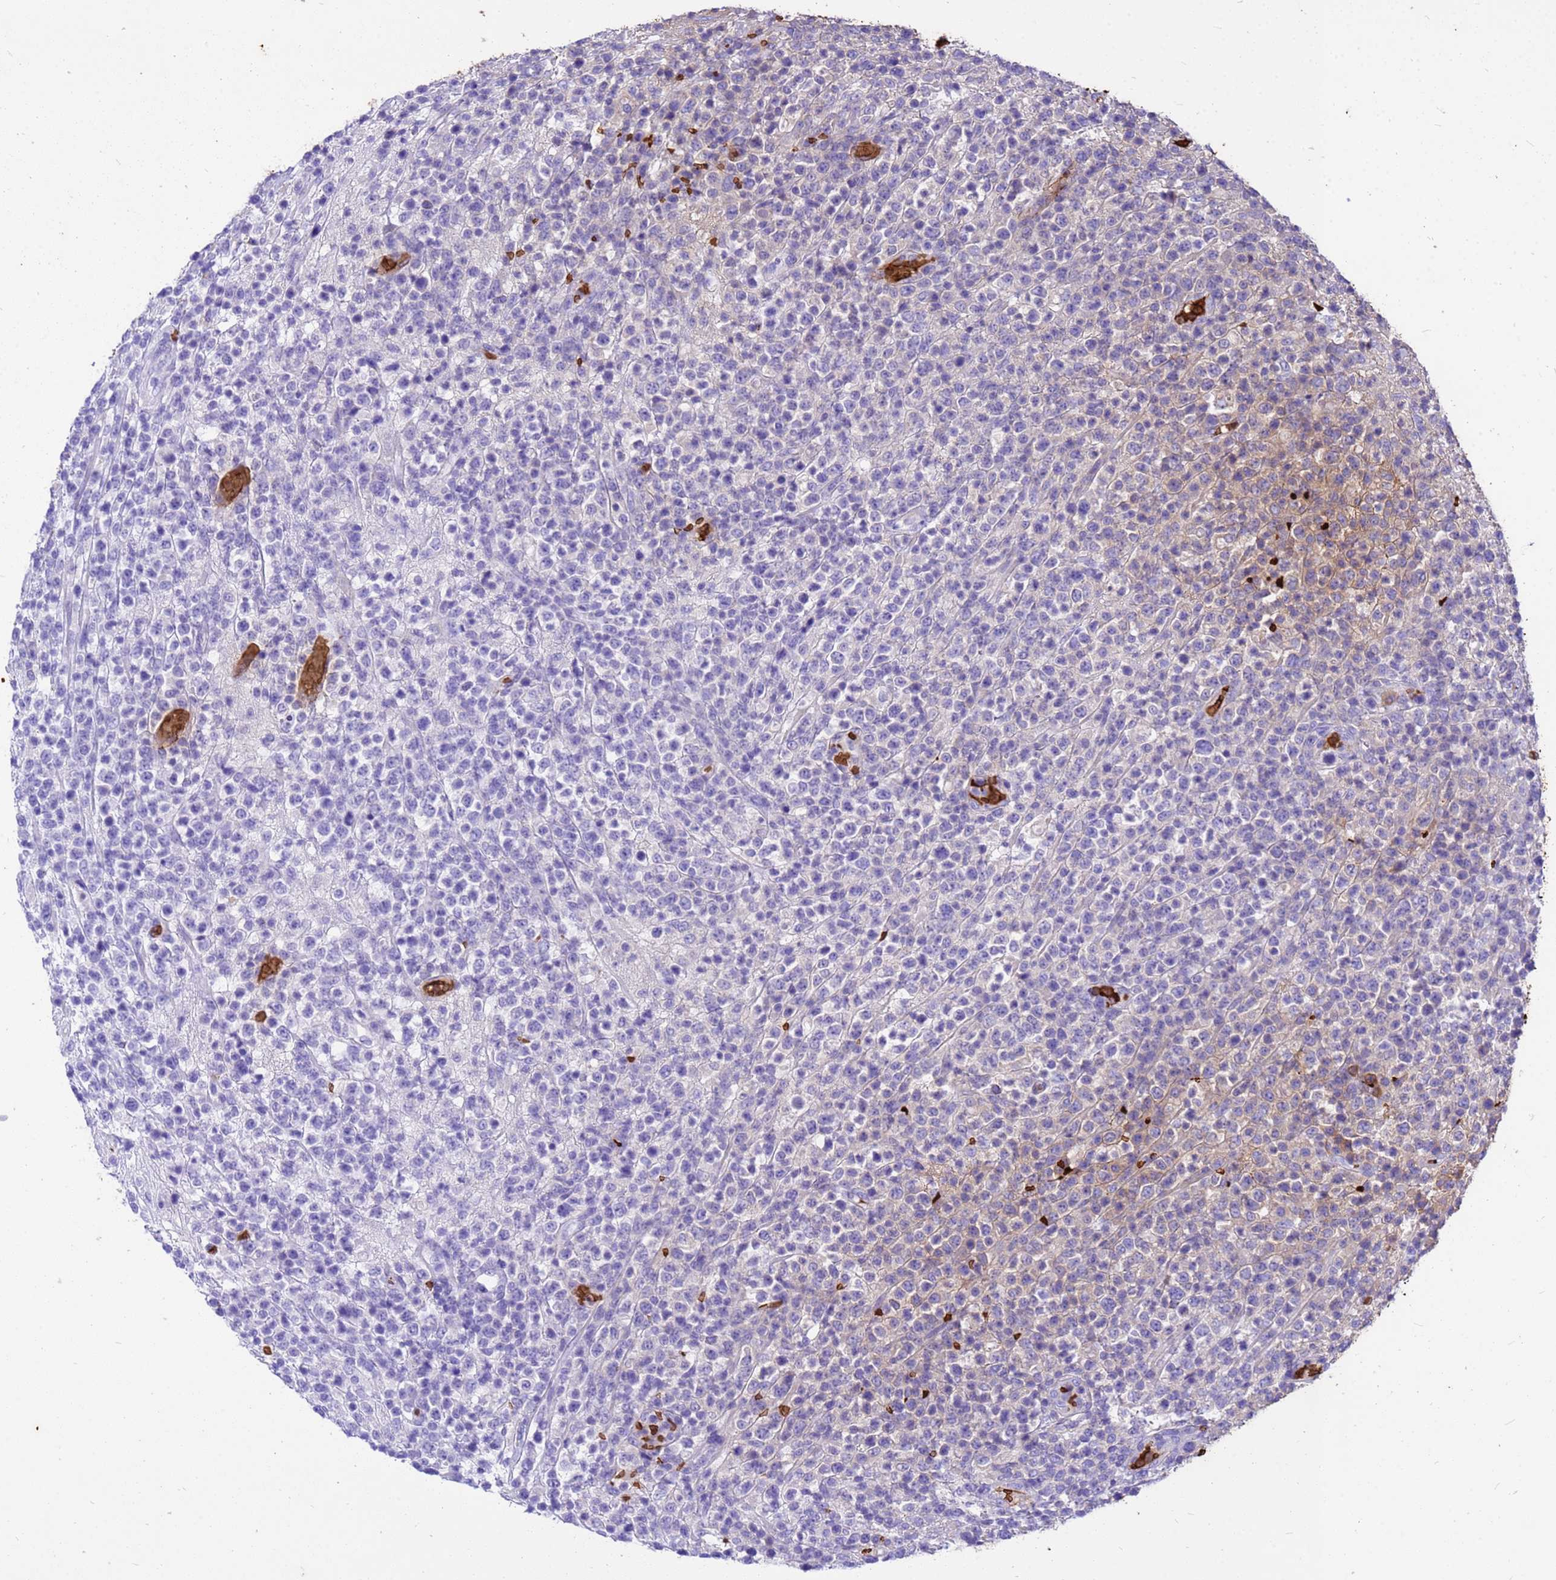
{"staining": {"intensity": "negative", "quantity": "none", "location": "none"}, "tissue": "lymphoma", "cell_type": "Tumor cells", "image_type": "cancer", "snomed": [{"axis": "morphology", "description": "Malignant lymphoma, non-Hodgkin's type, High grade"}, {"axis": "topography", "description": "Colon"}], "caption": "Lymphoma stained for a protein using immunohistochemistry (IHC) shows no positivity tumor cells.", "gene": "HBA2", "patient": {"sex": "female", "age": 53}}